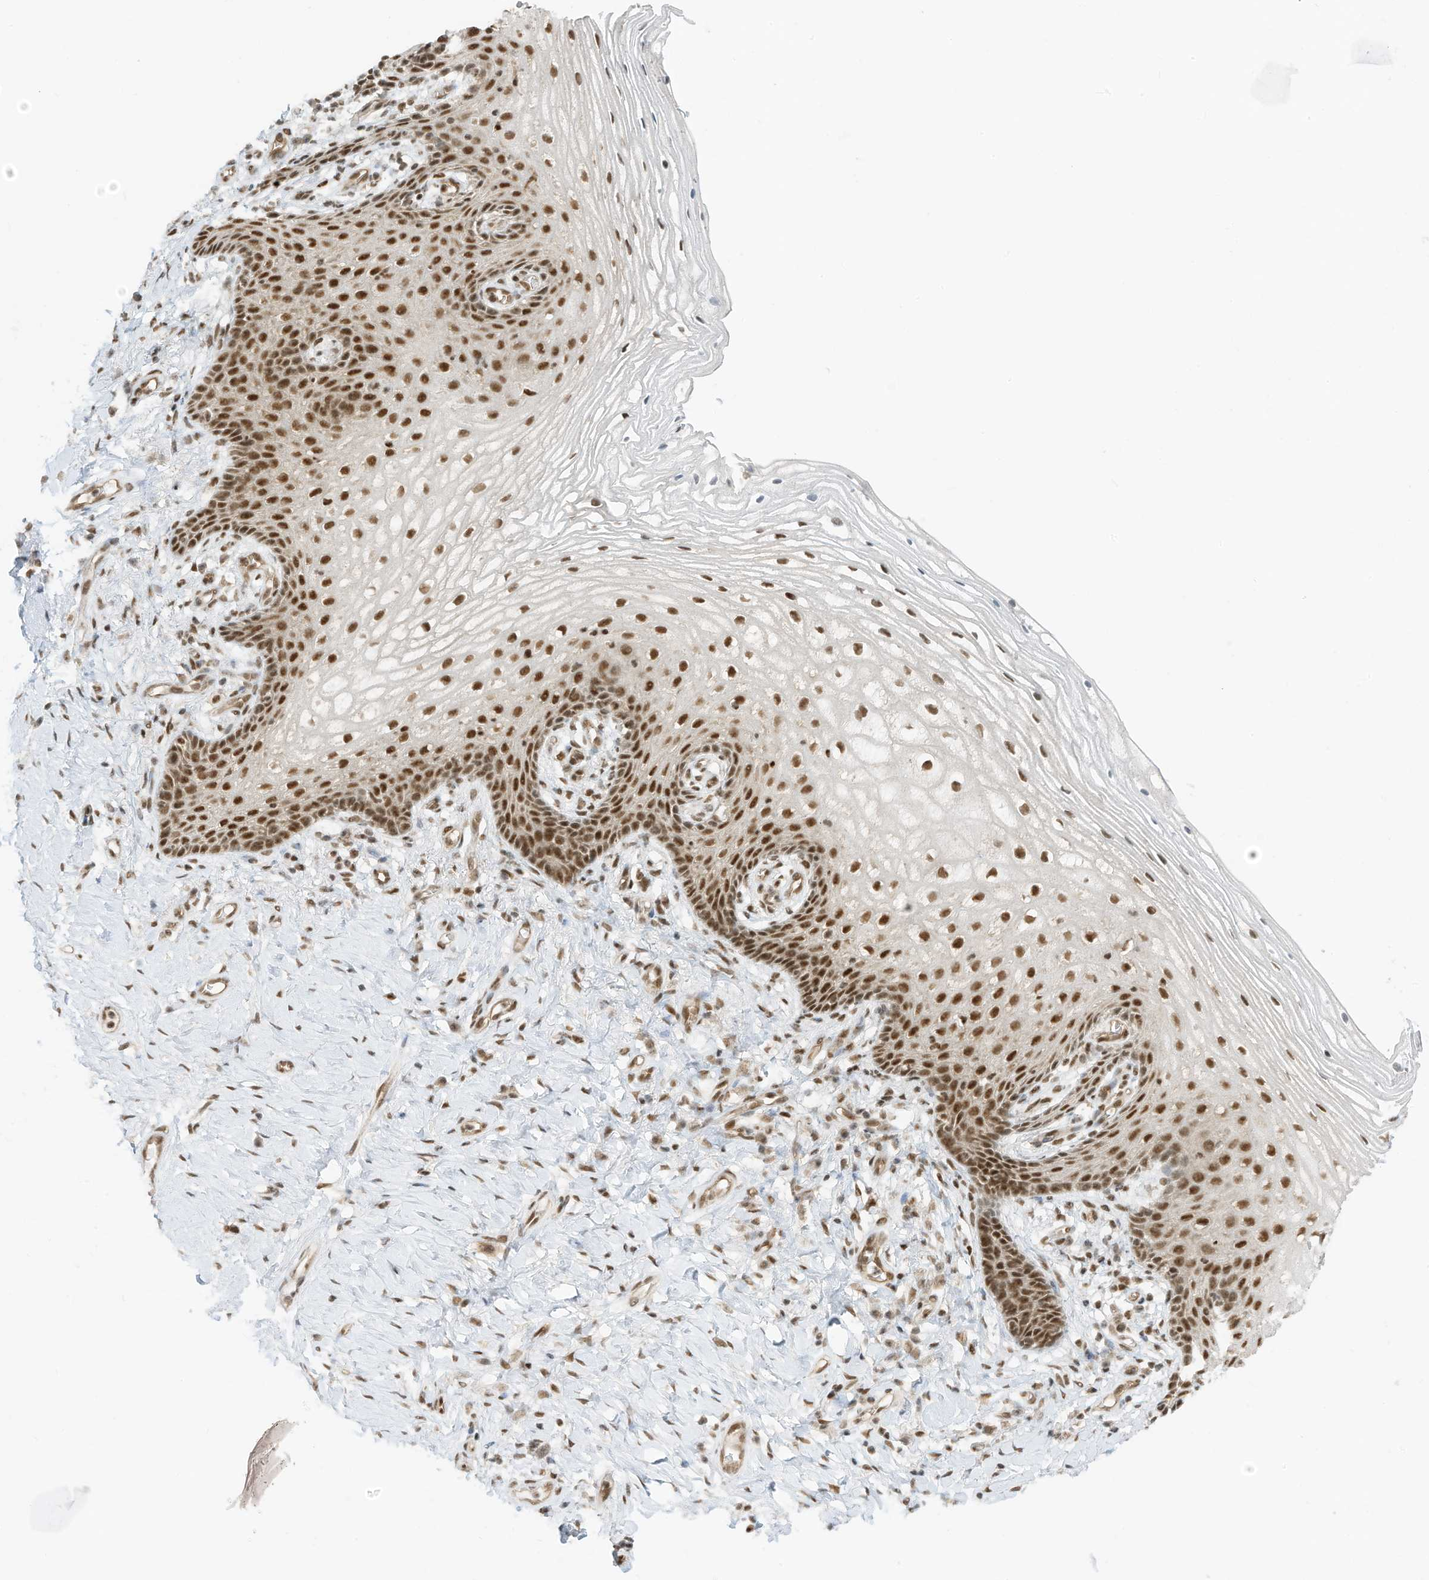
{"staining": {"intensity": "strong", "quantity": ">75%", "location": "nuclear"}, "tissue": "vagina", "cell_type": "Squamous epithelial cells", "image_type": "normal", "snomed": [{"axis": "morphology", "description": "Normal tissue, NOS"}, {"axis": "topography", "description": "Vagina"}], "caption": "Immunohistochemical staining of normal human vagina demonstrates high levels of strong nuclear positivity in approximately >75% of squamous epithelial cells. (DAB = brown stain, brightfield microscopy at high magnification).", "gene": "AURKAIP1", "patient": {"sex": "female", "age": 60}}